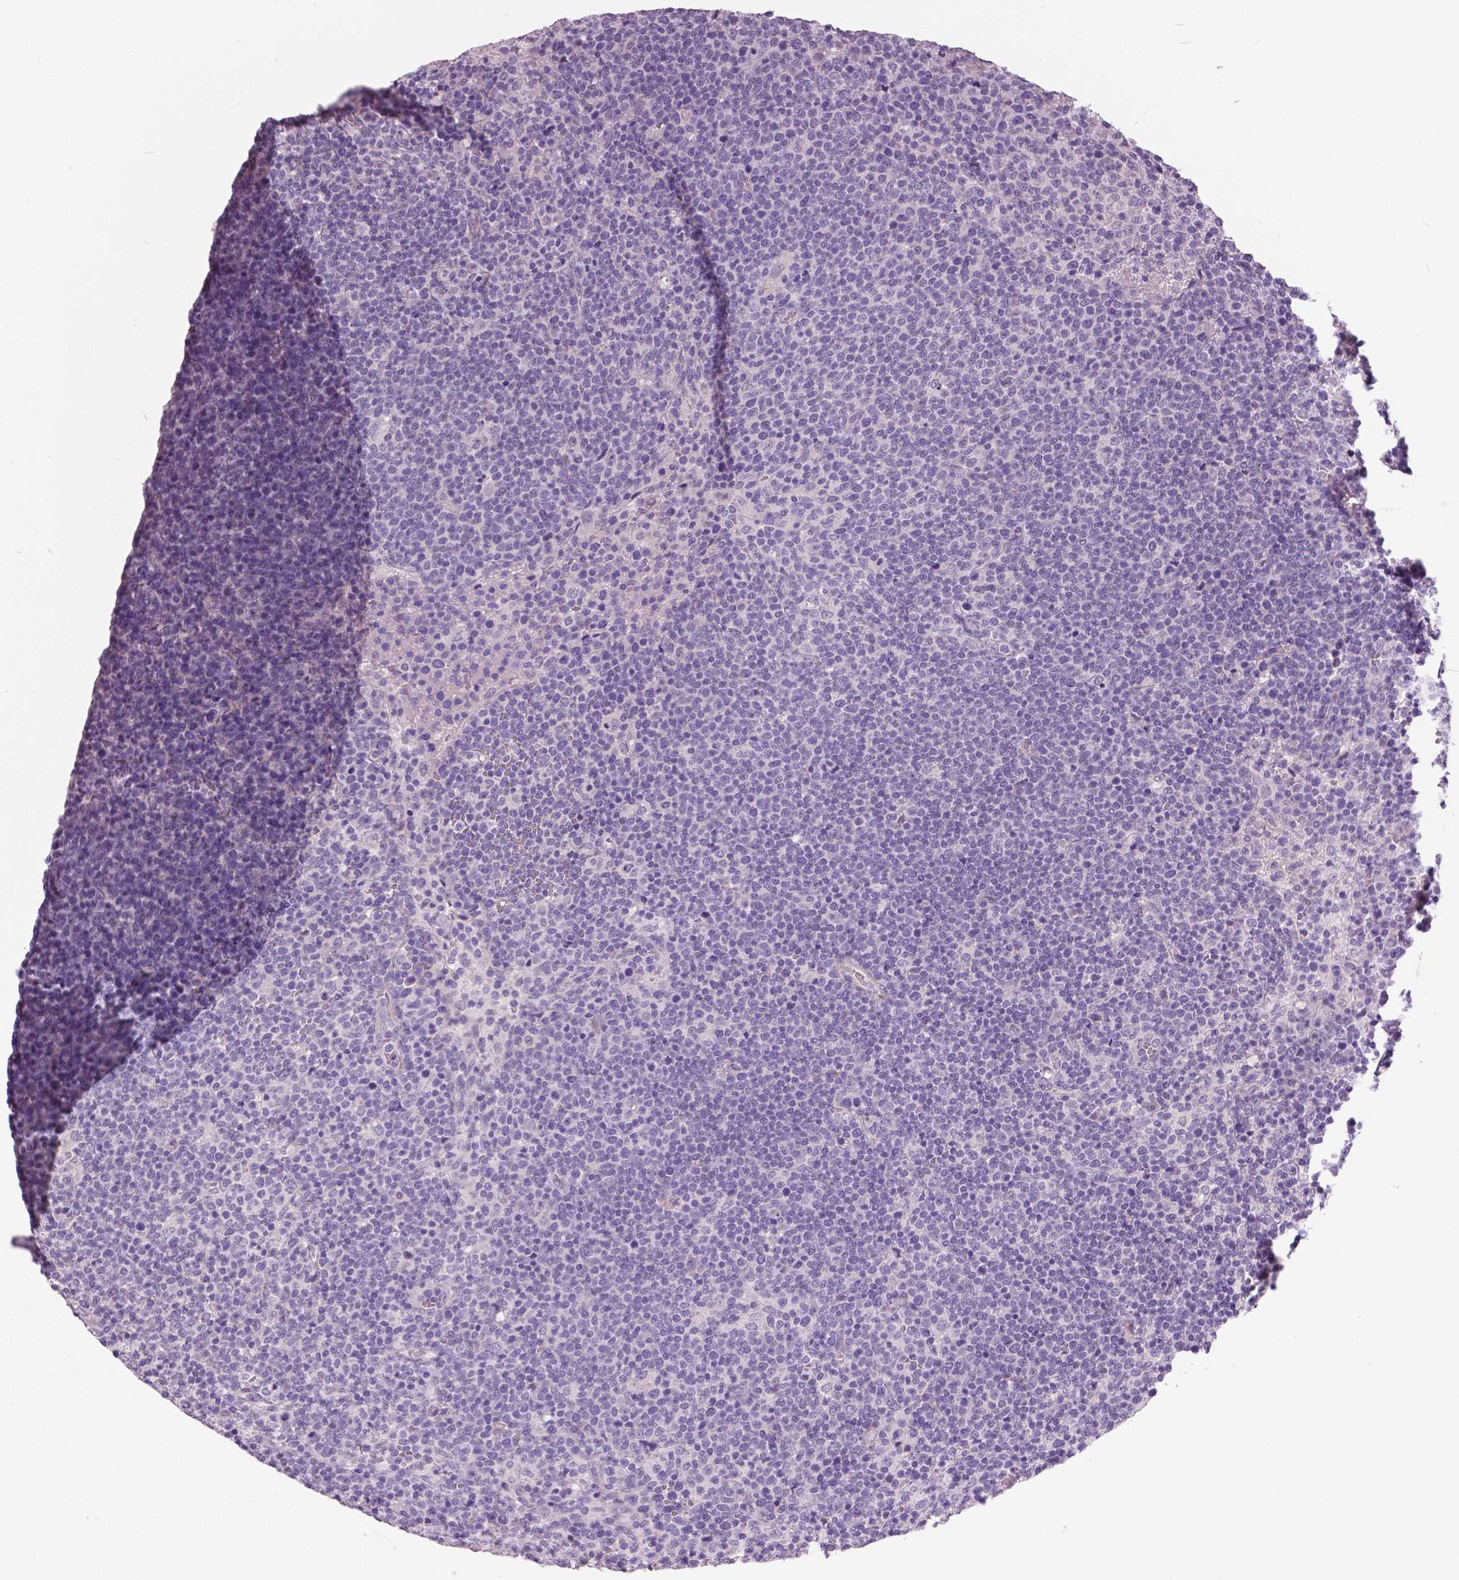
{"staining": {"intensity": "negative", "quantity": "none", "location": "none"}, "tissue": "lymphoma", "cell_type": "Tumor cells", "image_type": "cancer", "snomed": [{"axis": "morphology", "description": "Malignant lymphoma, non-Hodgkin's type, High grade"}, {"axis": "topography", "description": "Lymph node"}], "caption": "Immunohistochemical staining of lymphoma displays no significant positivity in tumor cells.", "gene": "FOXA1", "patient": {"sex": "male", "age": 61}}